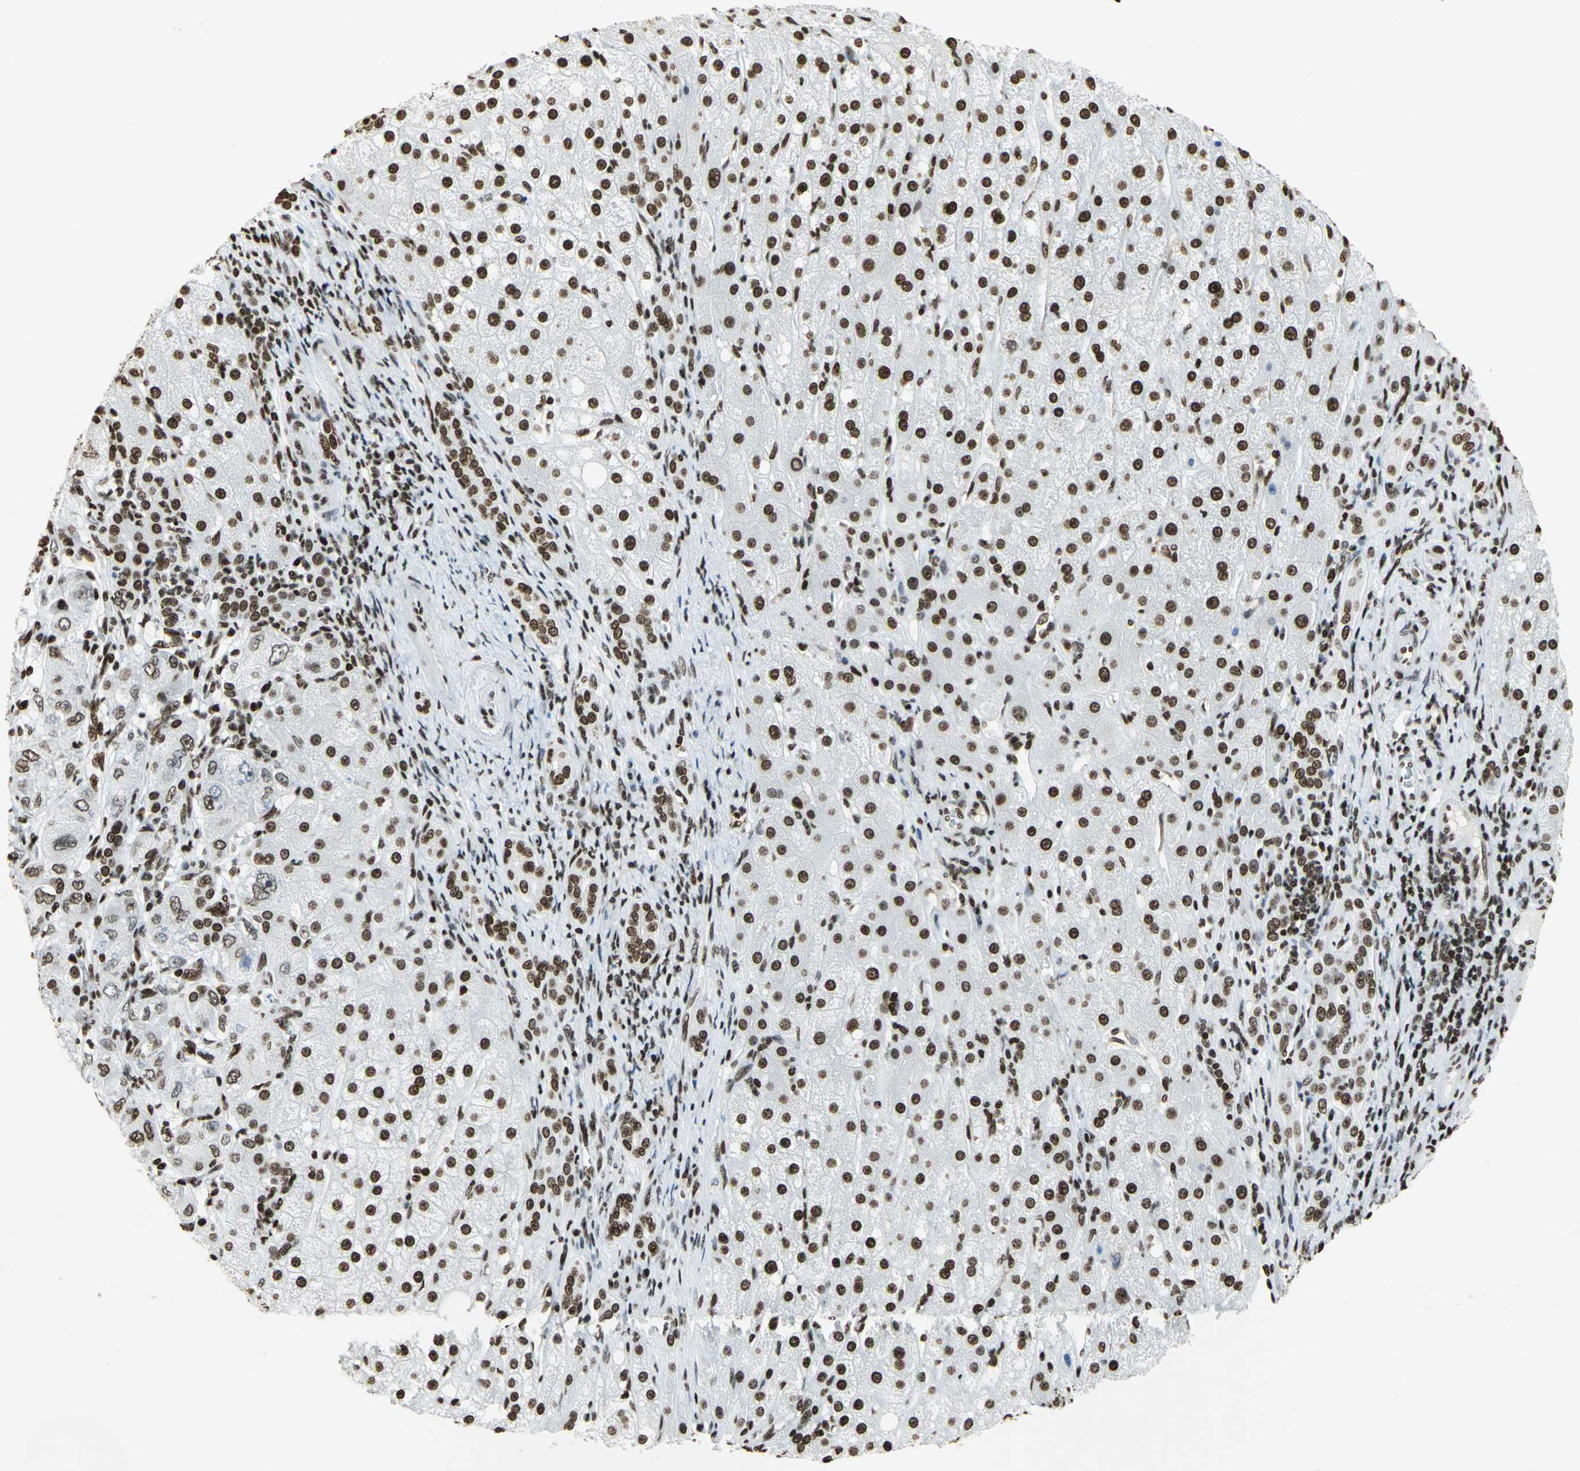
{"staining": {"intensity": "moderate", "quantity": ">75%", "location": "nuclear"}, "tissue": "liver cancer", "cell_type": "Tumor cells", "image_type": "cancer", "snomed": [{"axis": "morphology", "description": "Carcinoma, Hepatocellular, NOS"}, {"axis": "topography", "description": "Liver"}], "caption": "Tumor cells display moderate nuclear expression in approximately >75% of cells in liver cancer (hepatocellular carcinoma). (IHC, brightfield microscopy, high magnification).", "gene": "HMGB1", "patient": {"sex": "male", "age": 80}}